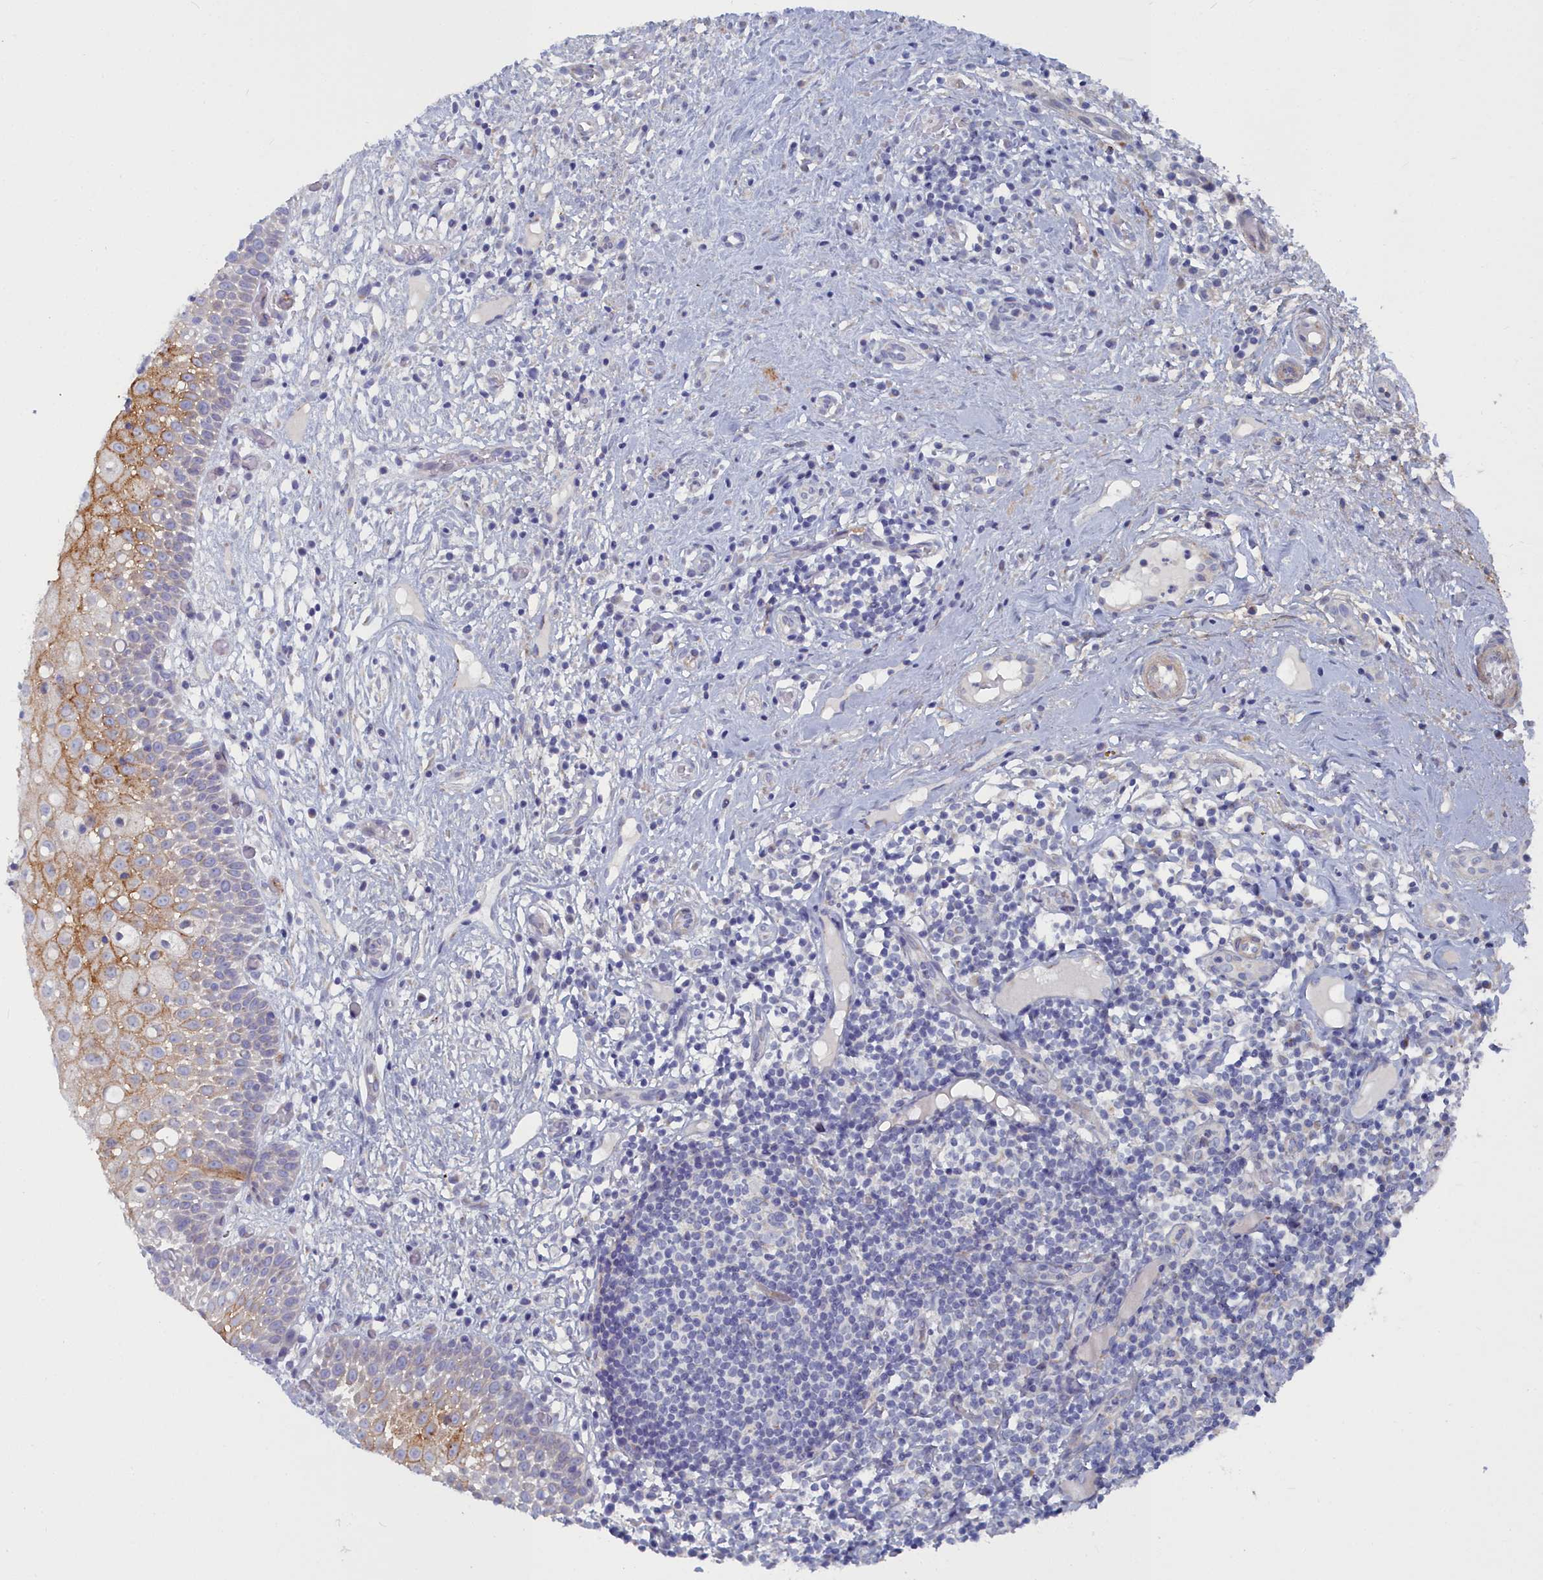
{"staining": {"intensity": "moderate", "quantity": "<25%", "location": "cytoplasmic/membranous"}, "tissue": "oral mucosa", "cell_type": "Squamous epithelial cells", "image_type": "normal", "snomed": [{"axis": "morphology", "description": "Normal tissue, NOS"}, {"axis": "topography", "description": "Oral tissue"}], "caption": "DAB immunohistochemical staining of unremarkable oral mucosa demonstrates moderate cytoplasmic/membranous protein expression in about <25% of squamous epithelial cells.", "gene": "SHISAL2A", "patient": {"sex": "female", "age": 69}}